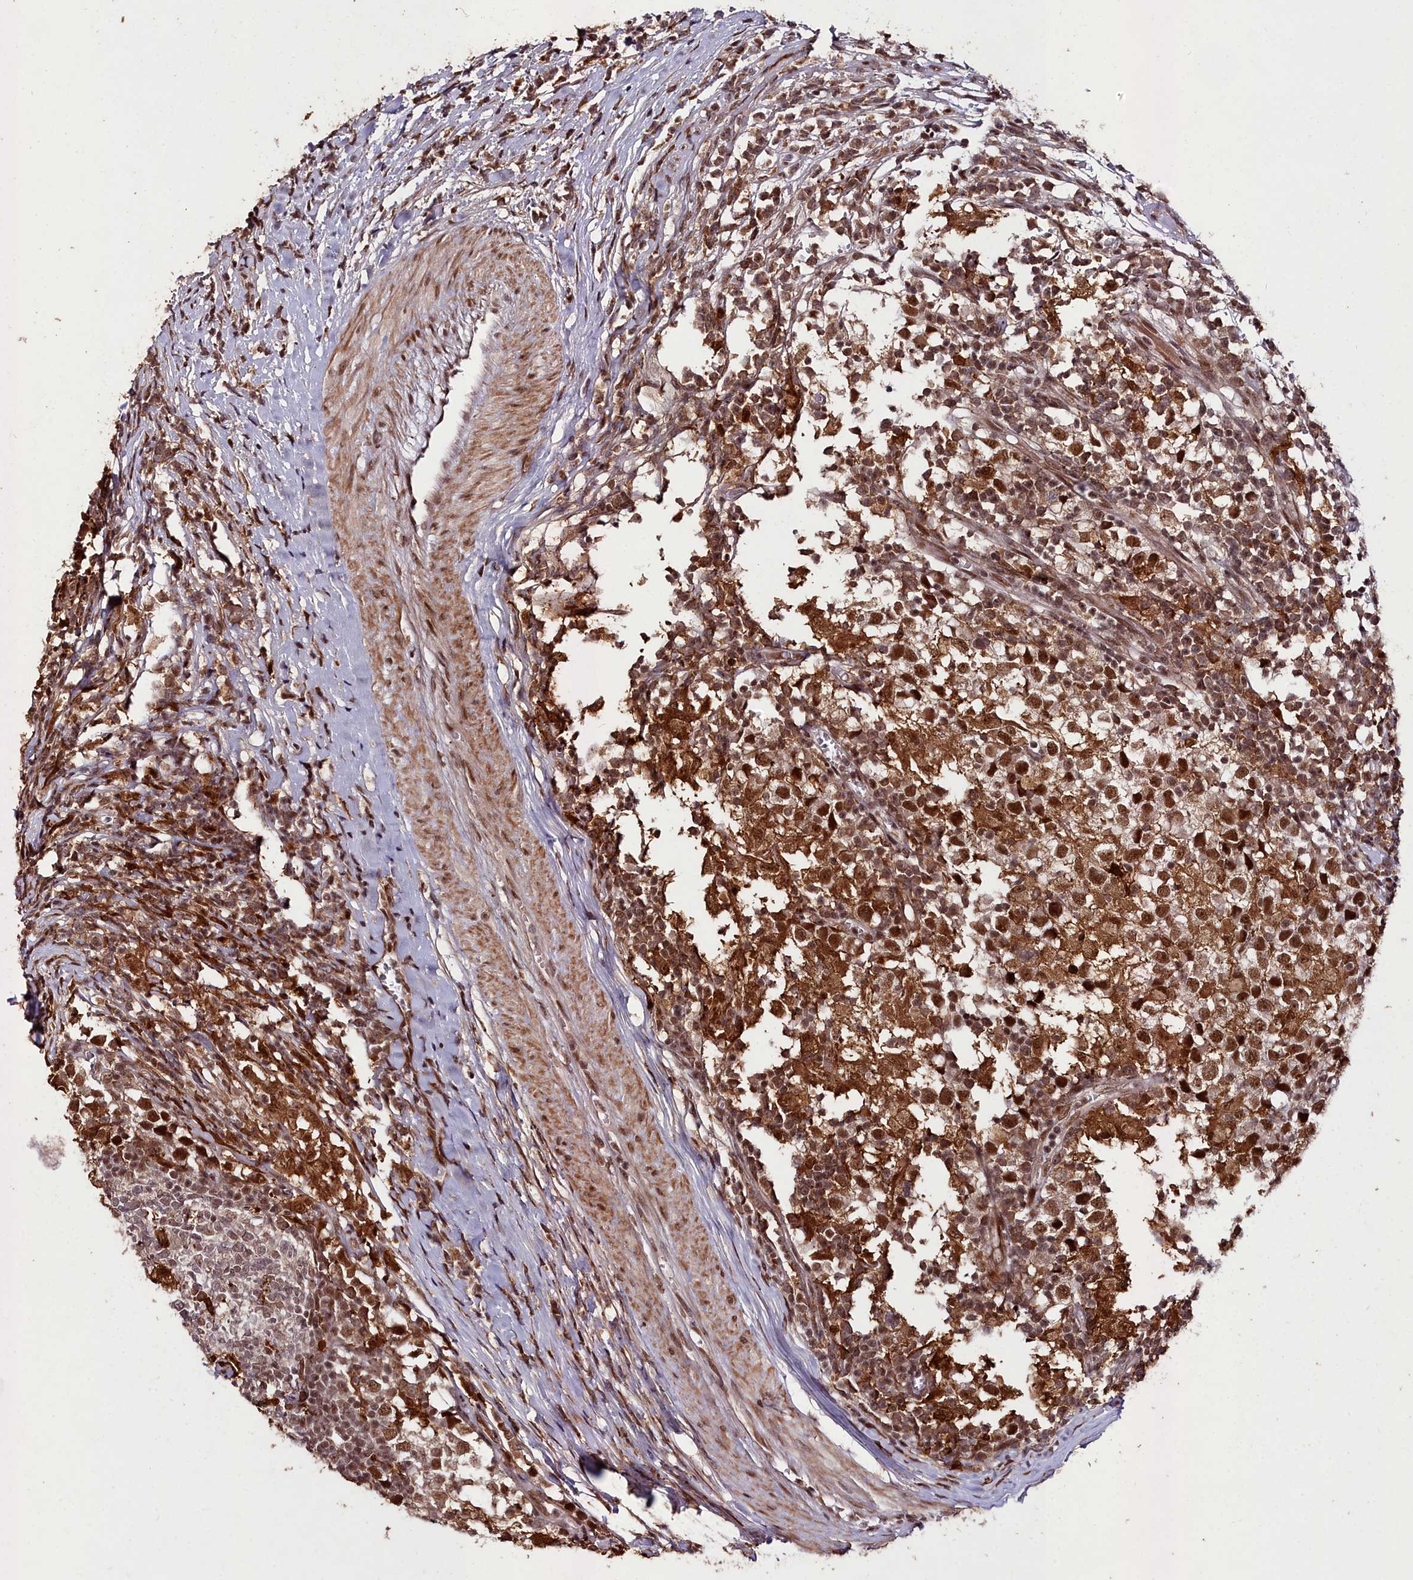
{"staining": {"intensity": "strong", "quantity": ">75%", "location": "nuclear"}, "tissue": "testis cancer", "cell_type": "Tumor cells", "image_type": "cancer", "snomed": [{"axis": "morphology", "description": "Seminoma, NOS"}, {"axis": "topography", "description": "Testis"}], "caption": "Immunohistochemical staining of testis seminoma shows strong nuclear protein positivity in about >75% of tumor cells. (brown staining indicates protein expression, while blue staining denotes nuclei).", "gene": "CXXC1", "patient": {"sex": "male", "age": 65}}